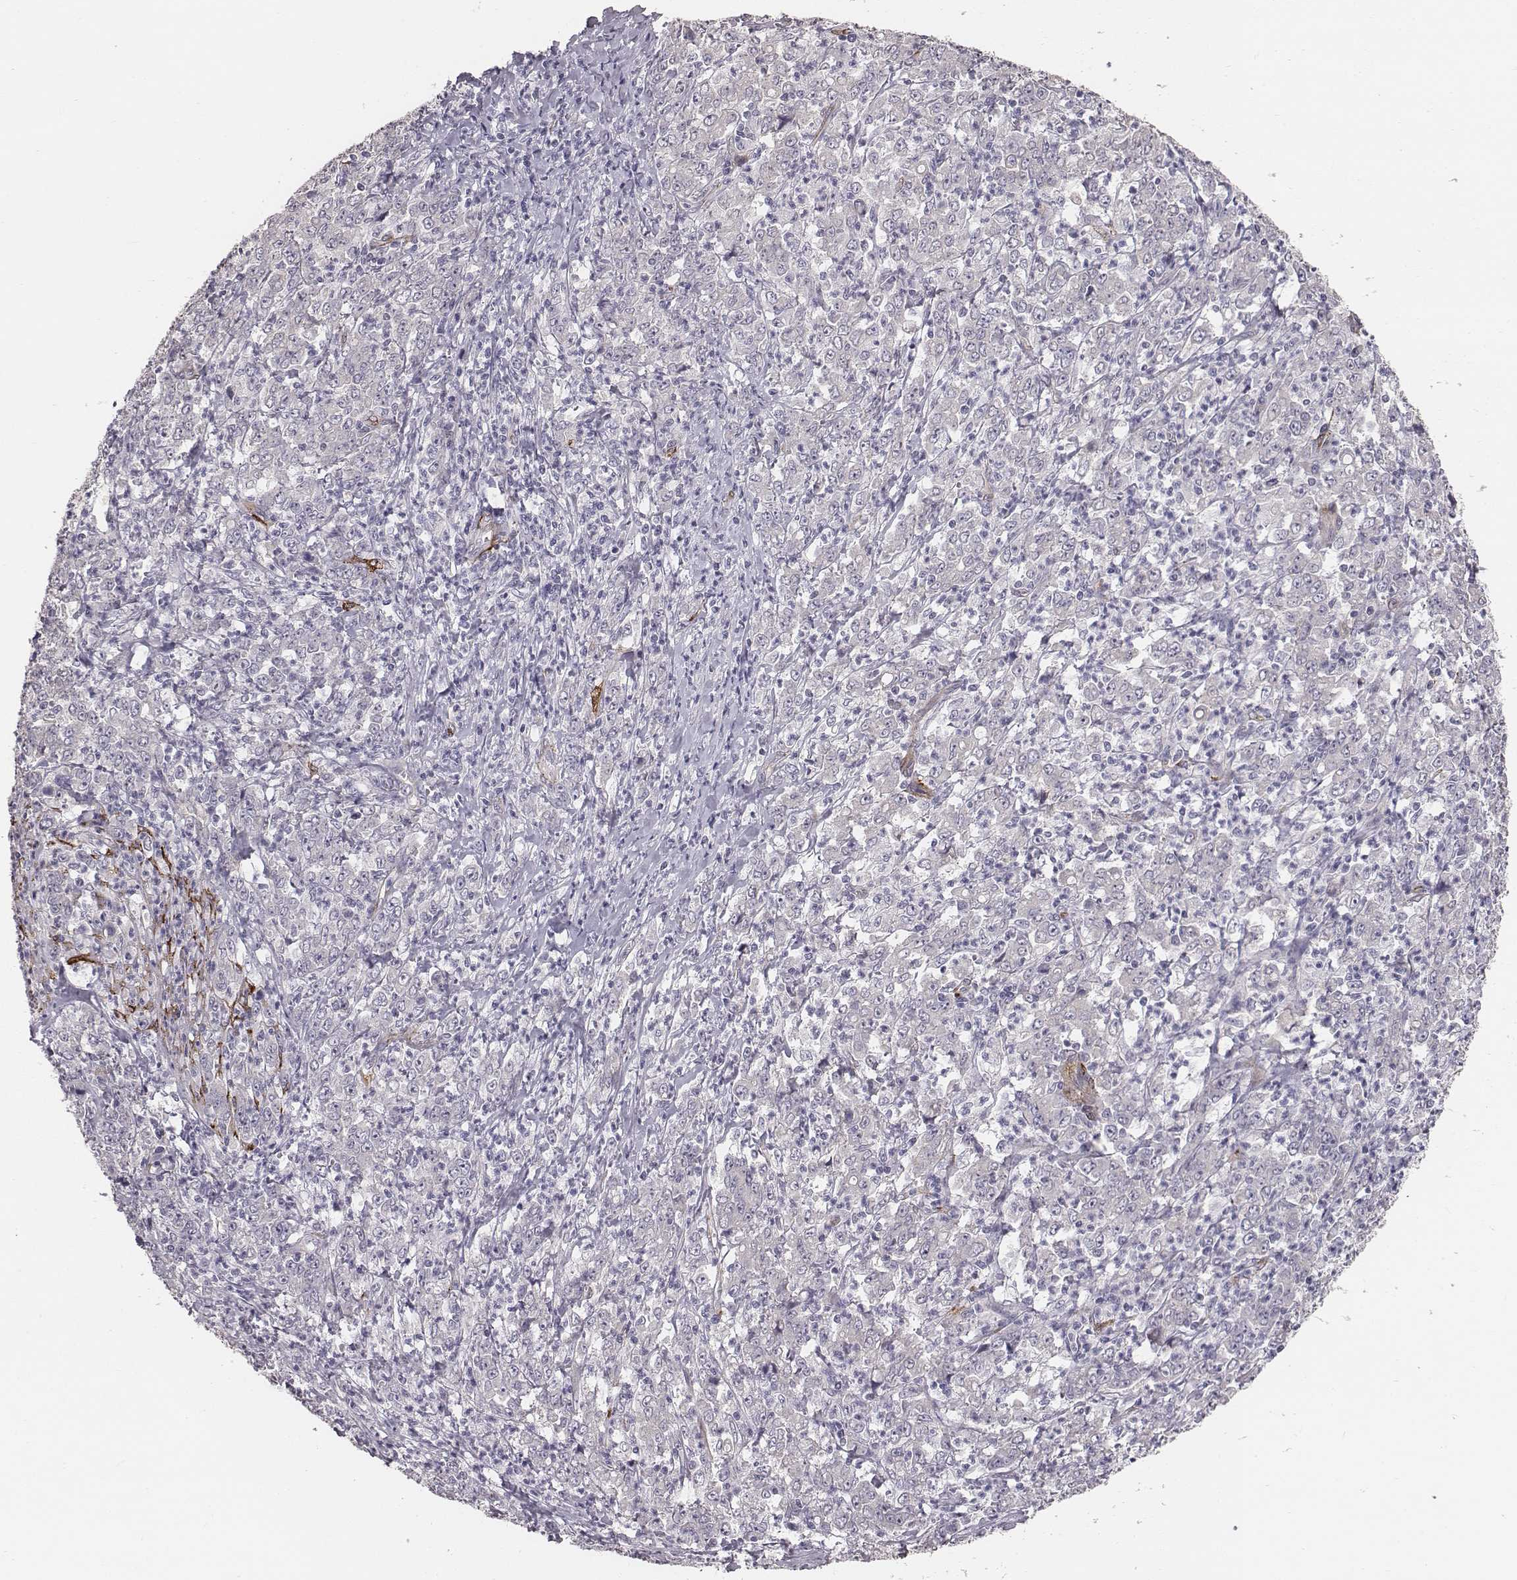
{"staining": {"intensity": "negative", "quantity": "none", "location": "none"}, "tissue": "stomach cancer", "cell_type": "Tumor cells", "image_type": "cancer", "snomed": [{"axis": "morphology", "description": "Adenocarcinoma, NOS"}, {"axis": "topography", "description": "Stomach, lower"}], "caption": "Immunohistochemical staining of human stomach adenocarcinoma reveals no significant staining in tumor cells.", "gene": "PRKCZ", "patient": {"sex": "female", "age": 71}}